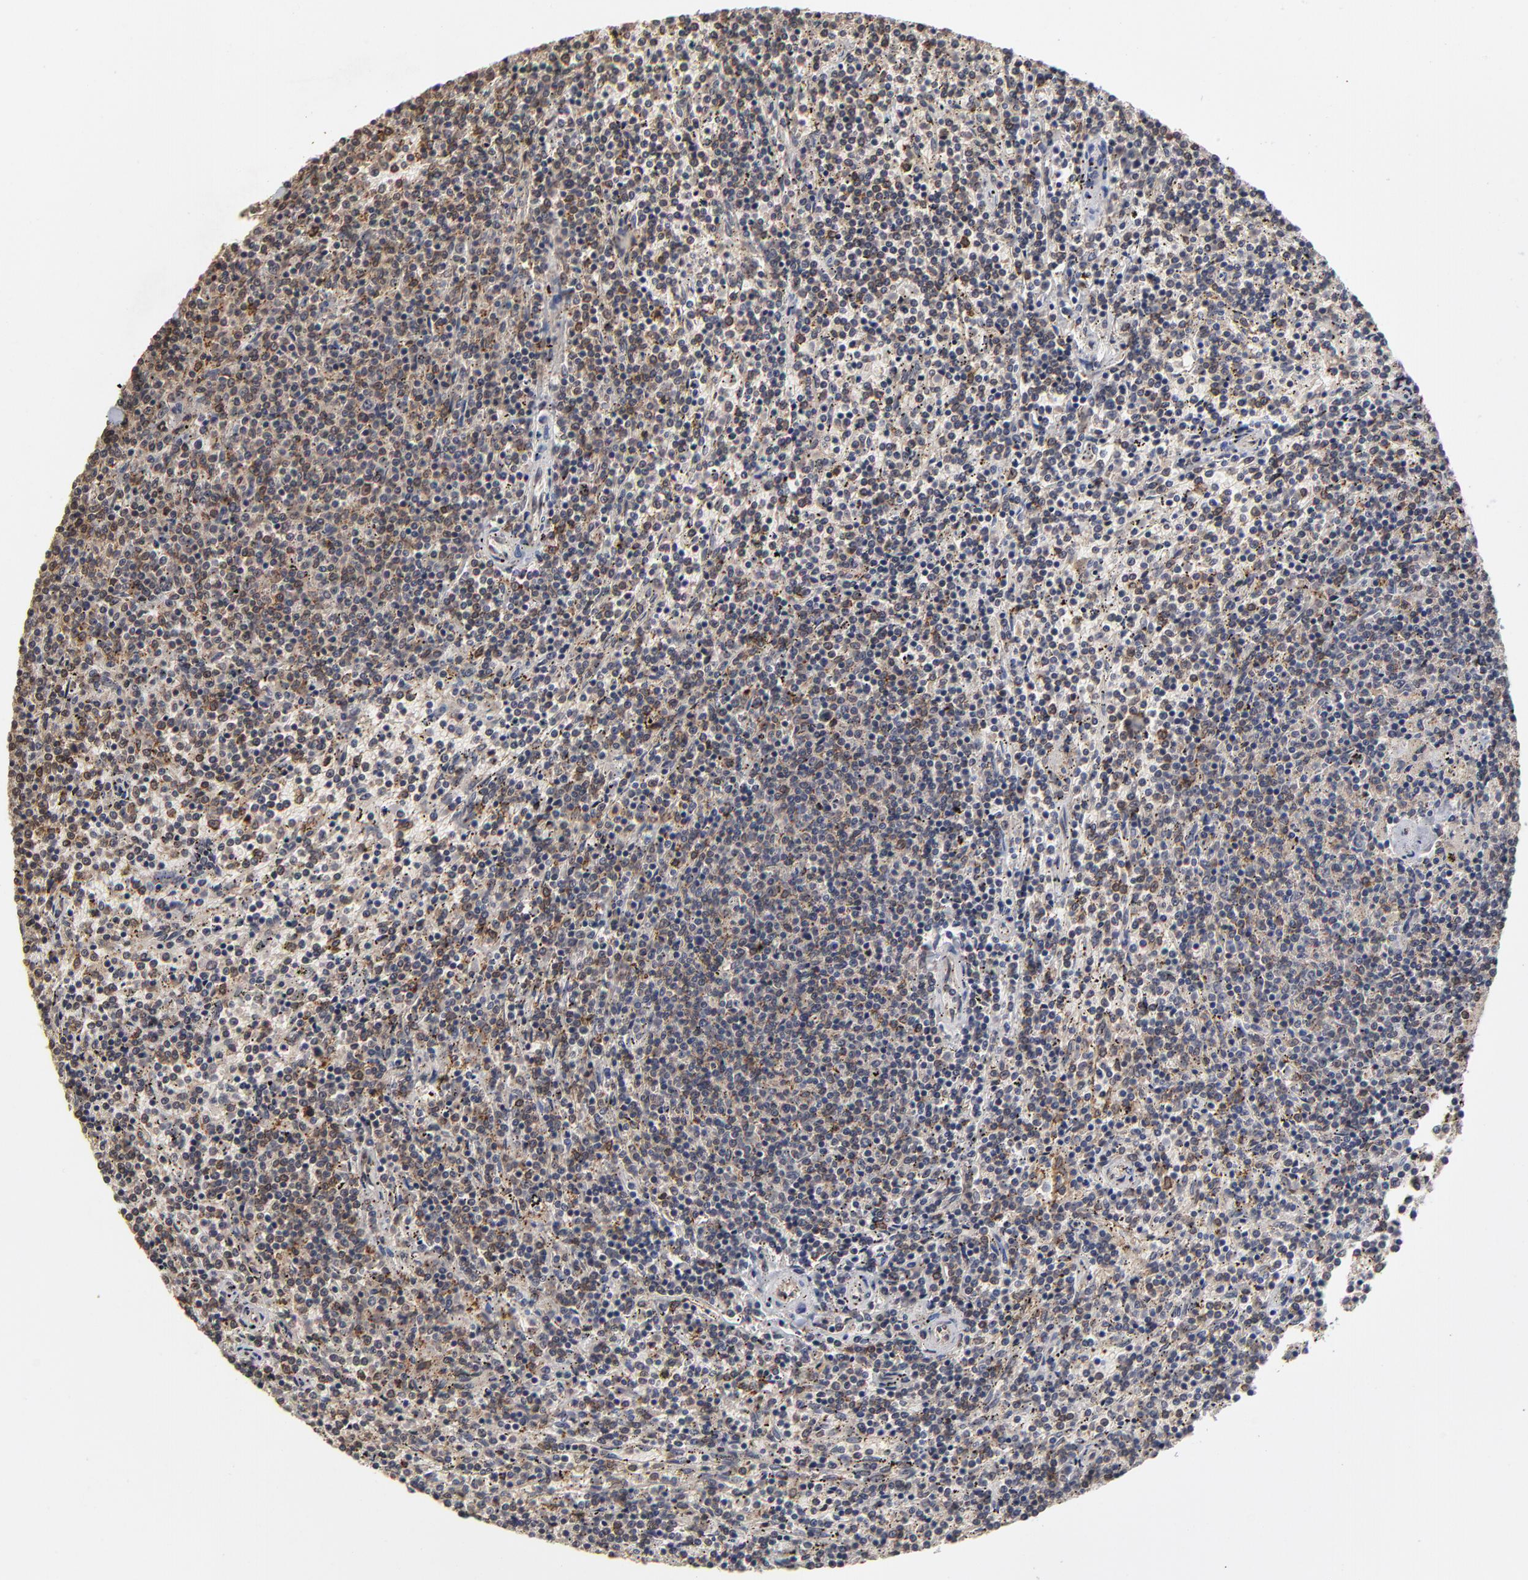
{"staining": {"intensity": "moderate", "quantity": "25%-75%", "location": "cytoplasmic/membranous"}, "tissue": "lymphoma", "cell_type": "Tumor cells", "image_type": "cancer", "snomed": [{"axis": "morphology", "description": "Malignant lymphoma, non-Hodgkin's type, Low grade"}, {"axis": "topography", "description": "Spleen"}], "caption": "Immunohistochemistry (IHC) staining of lymphoma, which reveals medium levels of moderate cytoplasmic/membranous positivity in about 25%-75% of tumor cells indicating moderate cytoplasmic/membranous protein positivity. The staining was performed using DAB (brown) for protein detection and nuclei were counterstained in hematoxylin (blue).", "gene": "ASB8", "patient": {"sex": "female", "age": 50}}